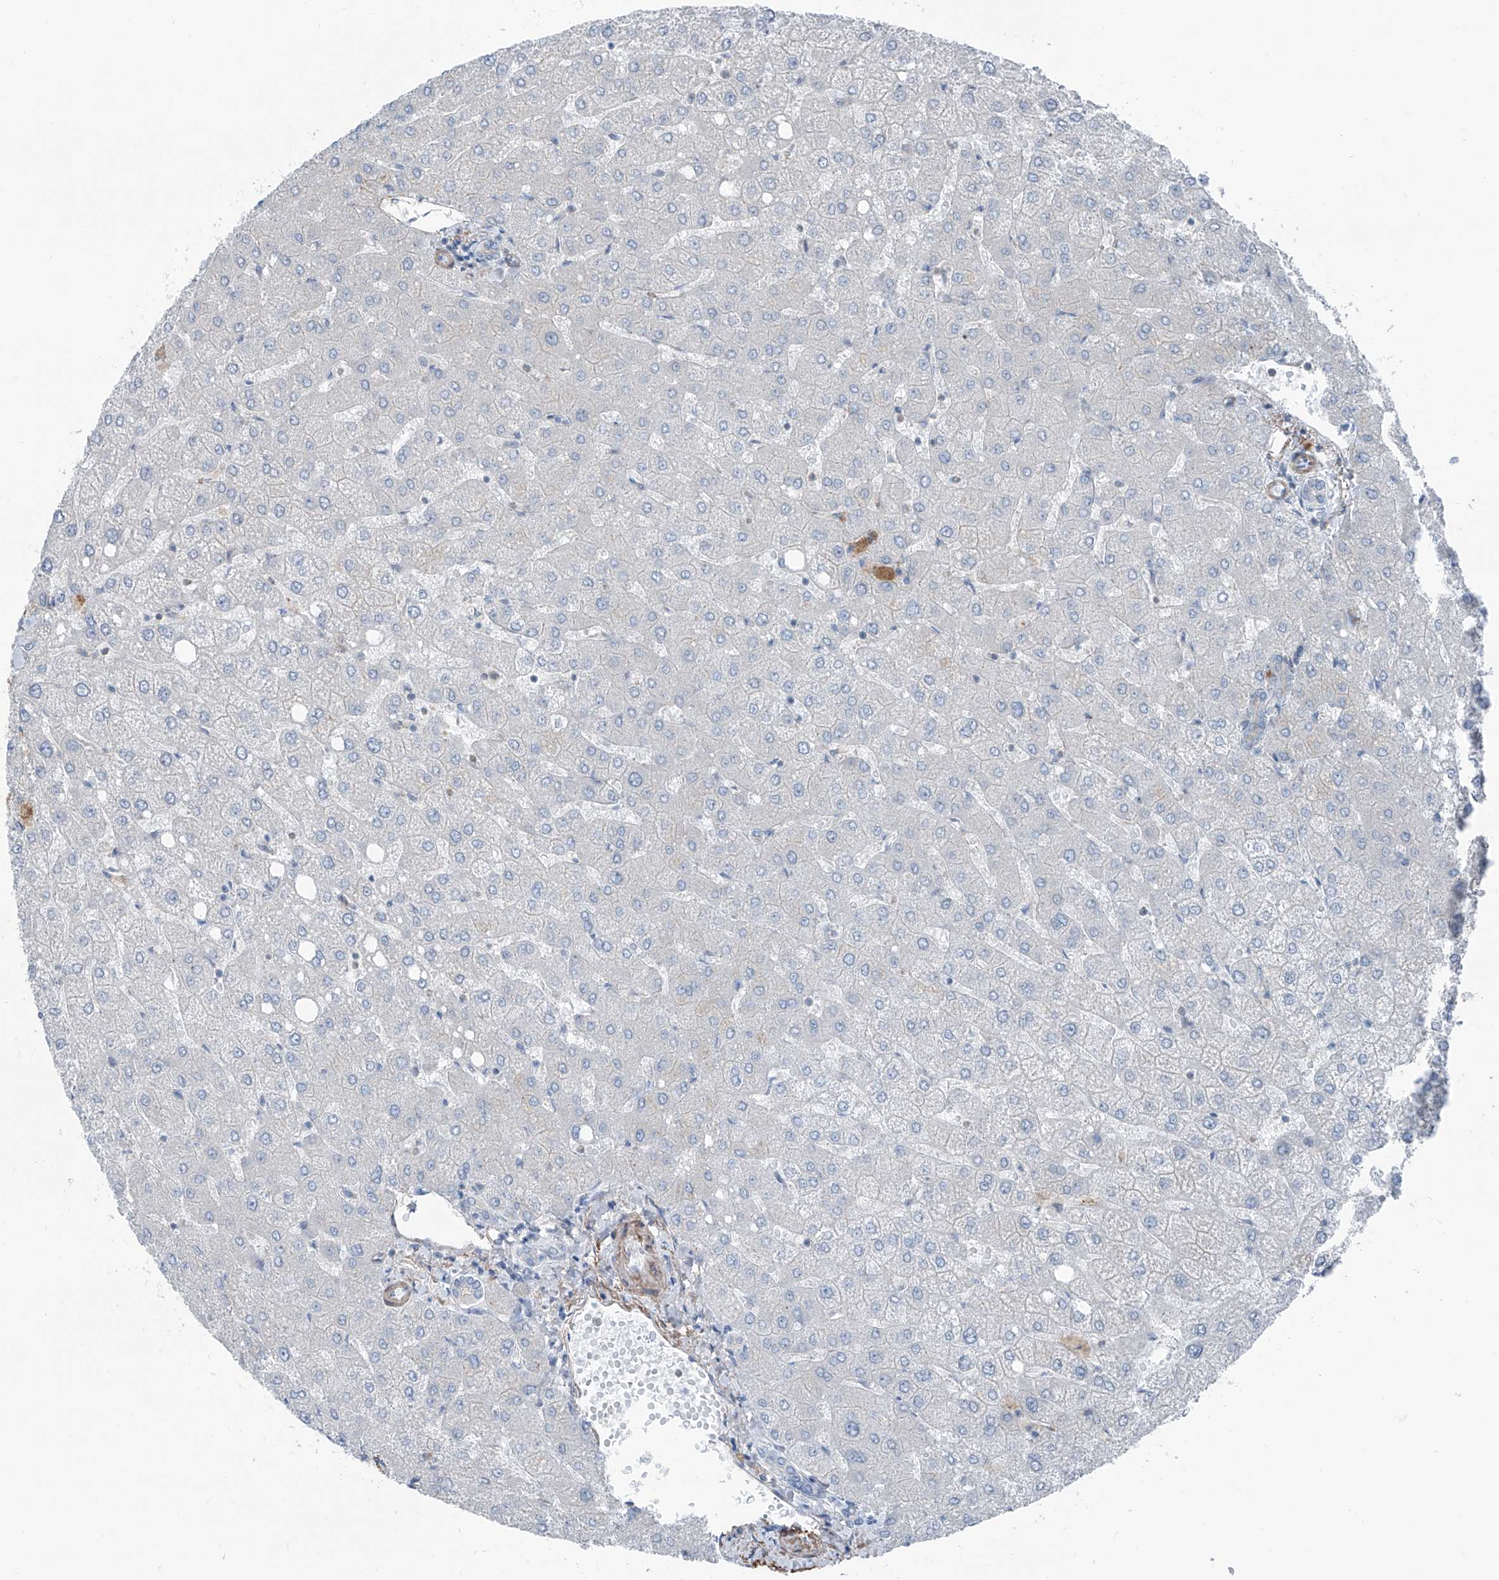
{"staining": {"intensity": "negative", "quantity": "none", "location": "none"}, "tissue": "liver", "cell_type": "Cholangiocytes", "image_type": "normal", "snomed": [{"axis": "morphology", "description": "Normal tissue, NOS"}, {"axis": "topography", "description": "Liver"}], "caption": "This is an IHC micrograph of benign human liver. There is no staining in cholangiocytes.", "gene": "HSPB11", "patient": {"sex": "female", "age": 54}}